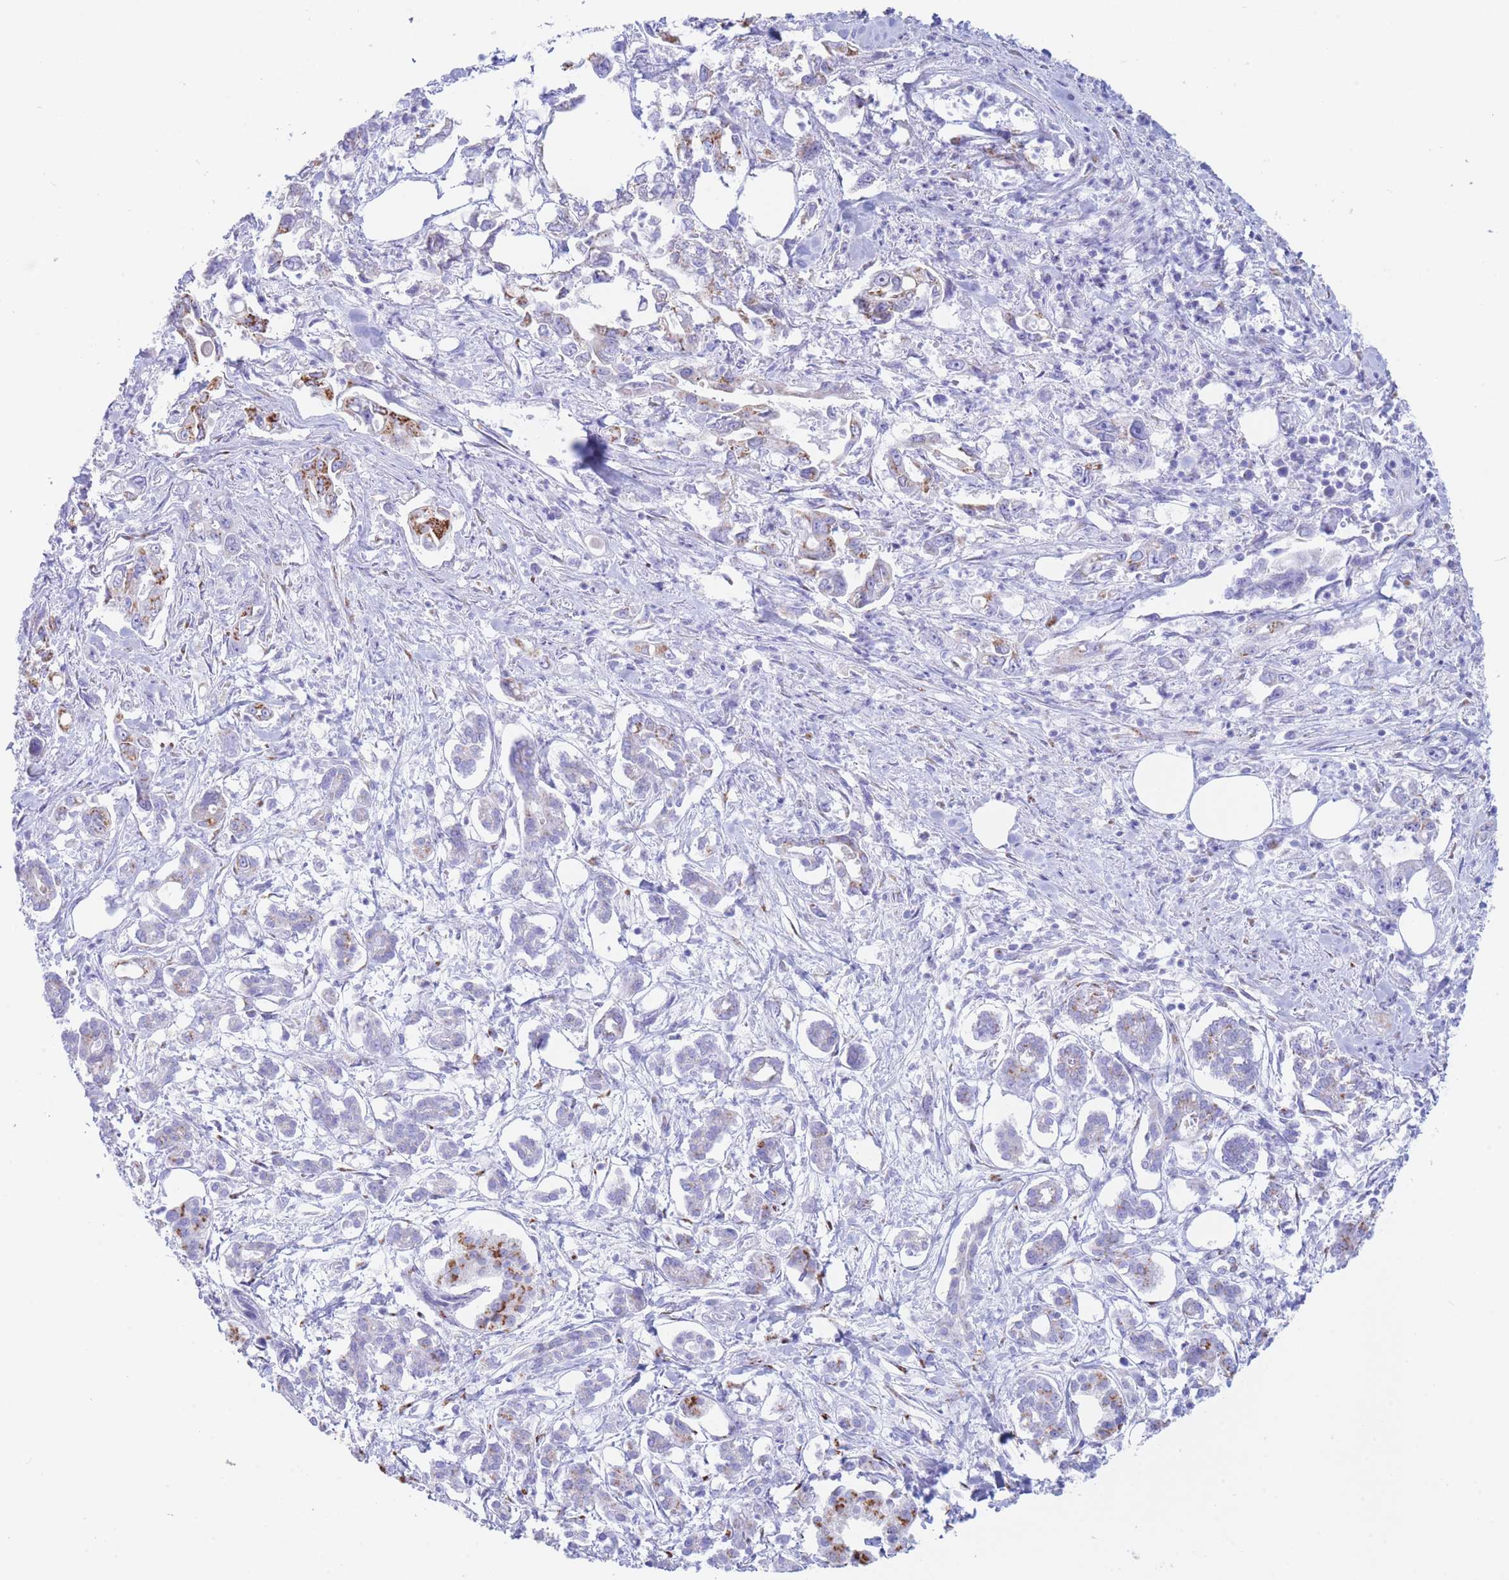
{"staining": {"intensity": "strong", "quantity": "<25%", "location": "cytoplasmic/membranous"}, "tissue": "pancreatic cancer", "cell_type": "Tumor cells", "image_type": "cancer", "snomed": [{"axis": "morphology", "description": "Adenocarcinoma, NOS"}, {"axis": "topography", "description": "Pancreas"}], "caption": "This photomicrograph exhibits immunohistochemistry staining of human pancreatic adenocarcinoma, with medium strong cytoplasmic/membranous positivity in approximately <25% of tumor cells.", "gene": "FAM3C", "patient": {"sex": "male", "age": 61}}